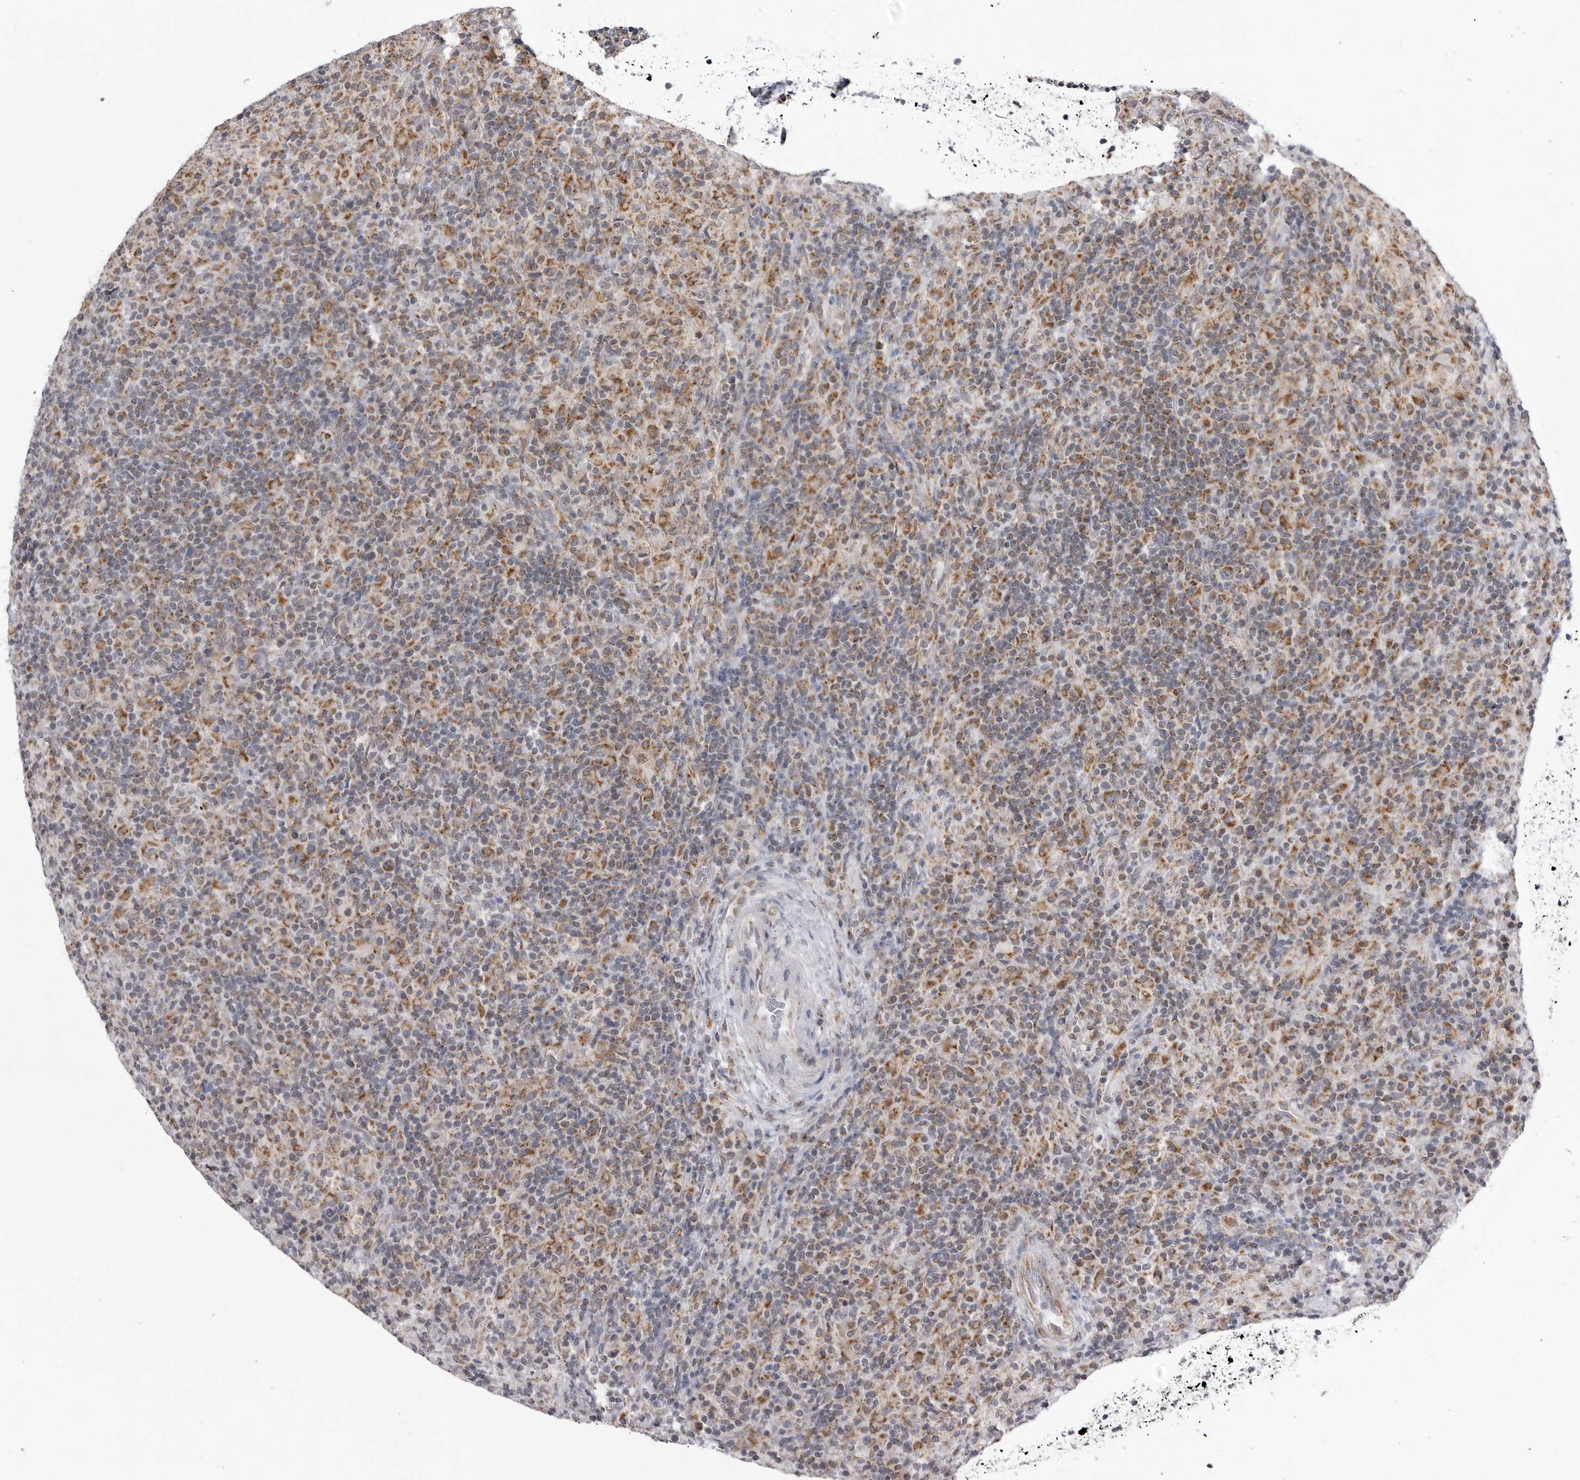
{"staining": {"intensity": "moderate", "quantity": ">75%", "location": "cytoplasmic/membranous"}, "tissue": "lymphoma", "cell_type": "Tumor cells", "image_type": "cancer", "snomed": [{"axis": "morphology", "description": "Hodgkin's disease, NOS"}, {"axis": "topography", "description": "Lymph node"}], "caption": "Immunohistochemical staining of lymphoma exhibits moderate cytoplasmic/membranous protein positivity in about >75% of tumor cells.", "gene": "FH", "patient": {"sex": "male", "age": 70}}